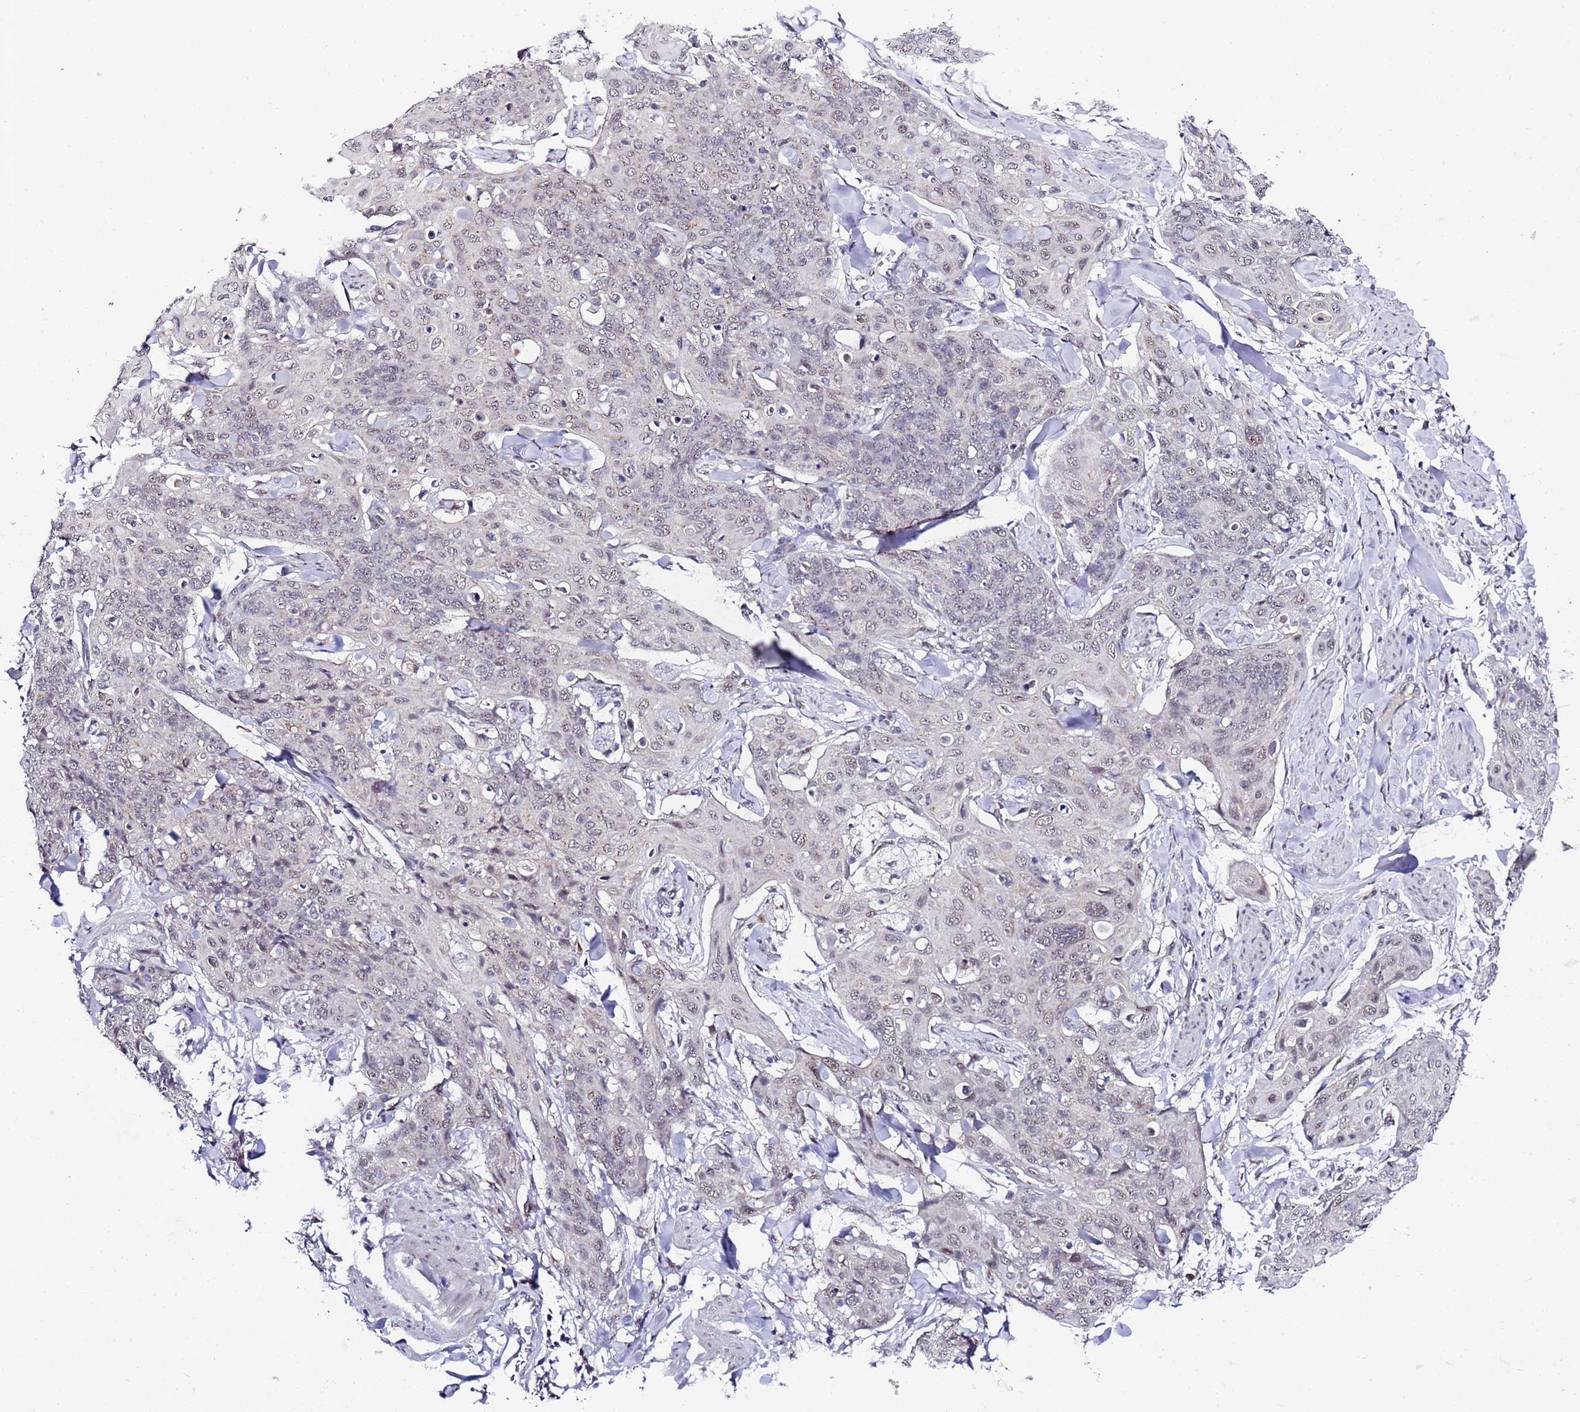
{"staining": {"intensity": "weak", "quantity": "<25%", "location": "nuclear"}, "tissue": "skin cancer", "cell_type": "Tumor cells", "image_type": "cancer", "snomed": [{"axis": "morphology", "description": "Squamous cell carcinoma, NOS"}, {"axis": "topography", "description": "Skin"}, {"axis": "topography", "description": "Vulva"}], "caption": "Immunohistochemistry (IHC) histopathology image of neoplastic tissue: skin cancer (squamous cell carcinoma) stained with DAB (3,3'-diaminobenzidine) shows no significant protein positivity in tumor cells.", "gene": "C19orf47", "patient": {"sex": "female", "age": 85}}